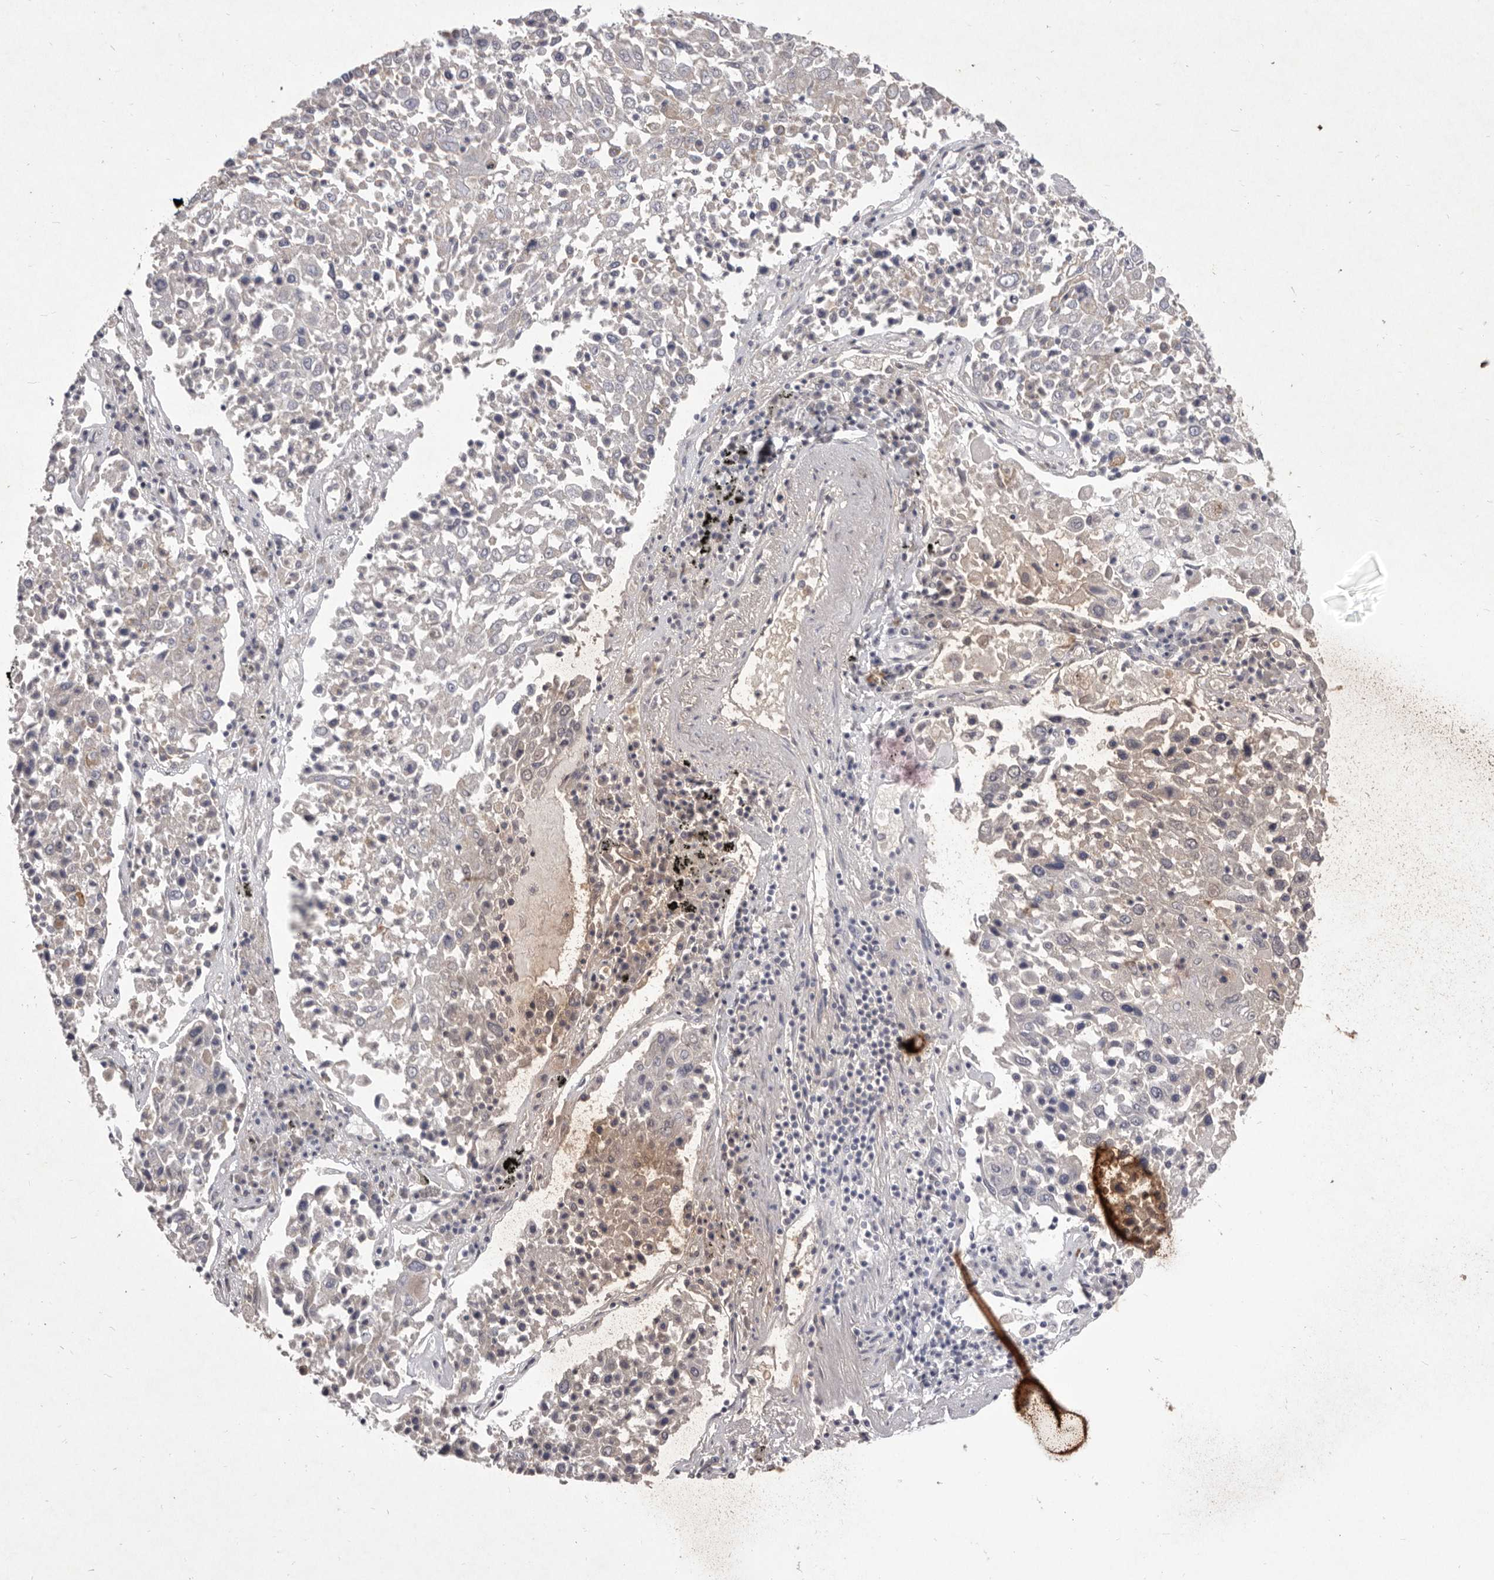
{"staining": {"intensity": "negative", "quantity": "none", "location": "none"}, "tissue": "lung cancer", "cell_type": "Tumor cells", "image_type": "cancer", "snomed": [{"axis": "morphology", "description": "Squamous cell carcinoma, NOS"}, {"axis": "topography", "description": "Lung"}], "caption": "An image of lung cancer stained for a protein shows no brown staining in tumor cells.", "gene": "P2RX6", "patient": {"sex": "male", "age": 65}}